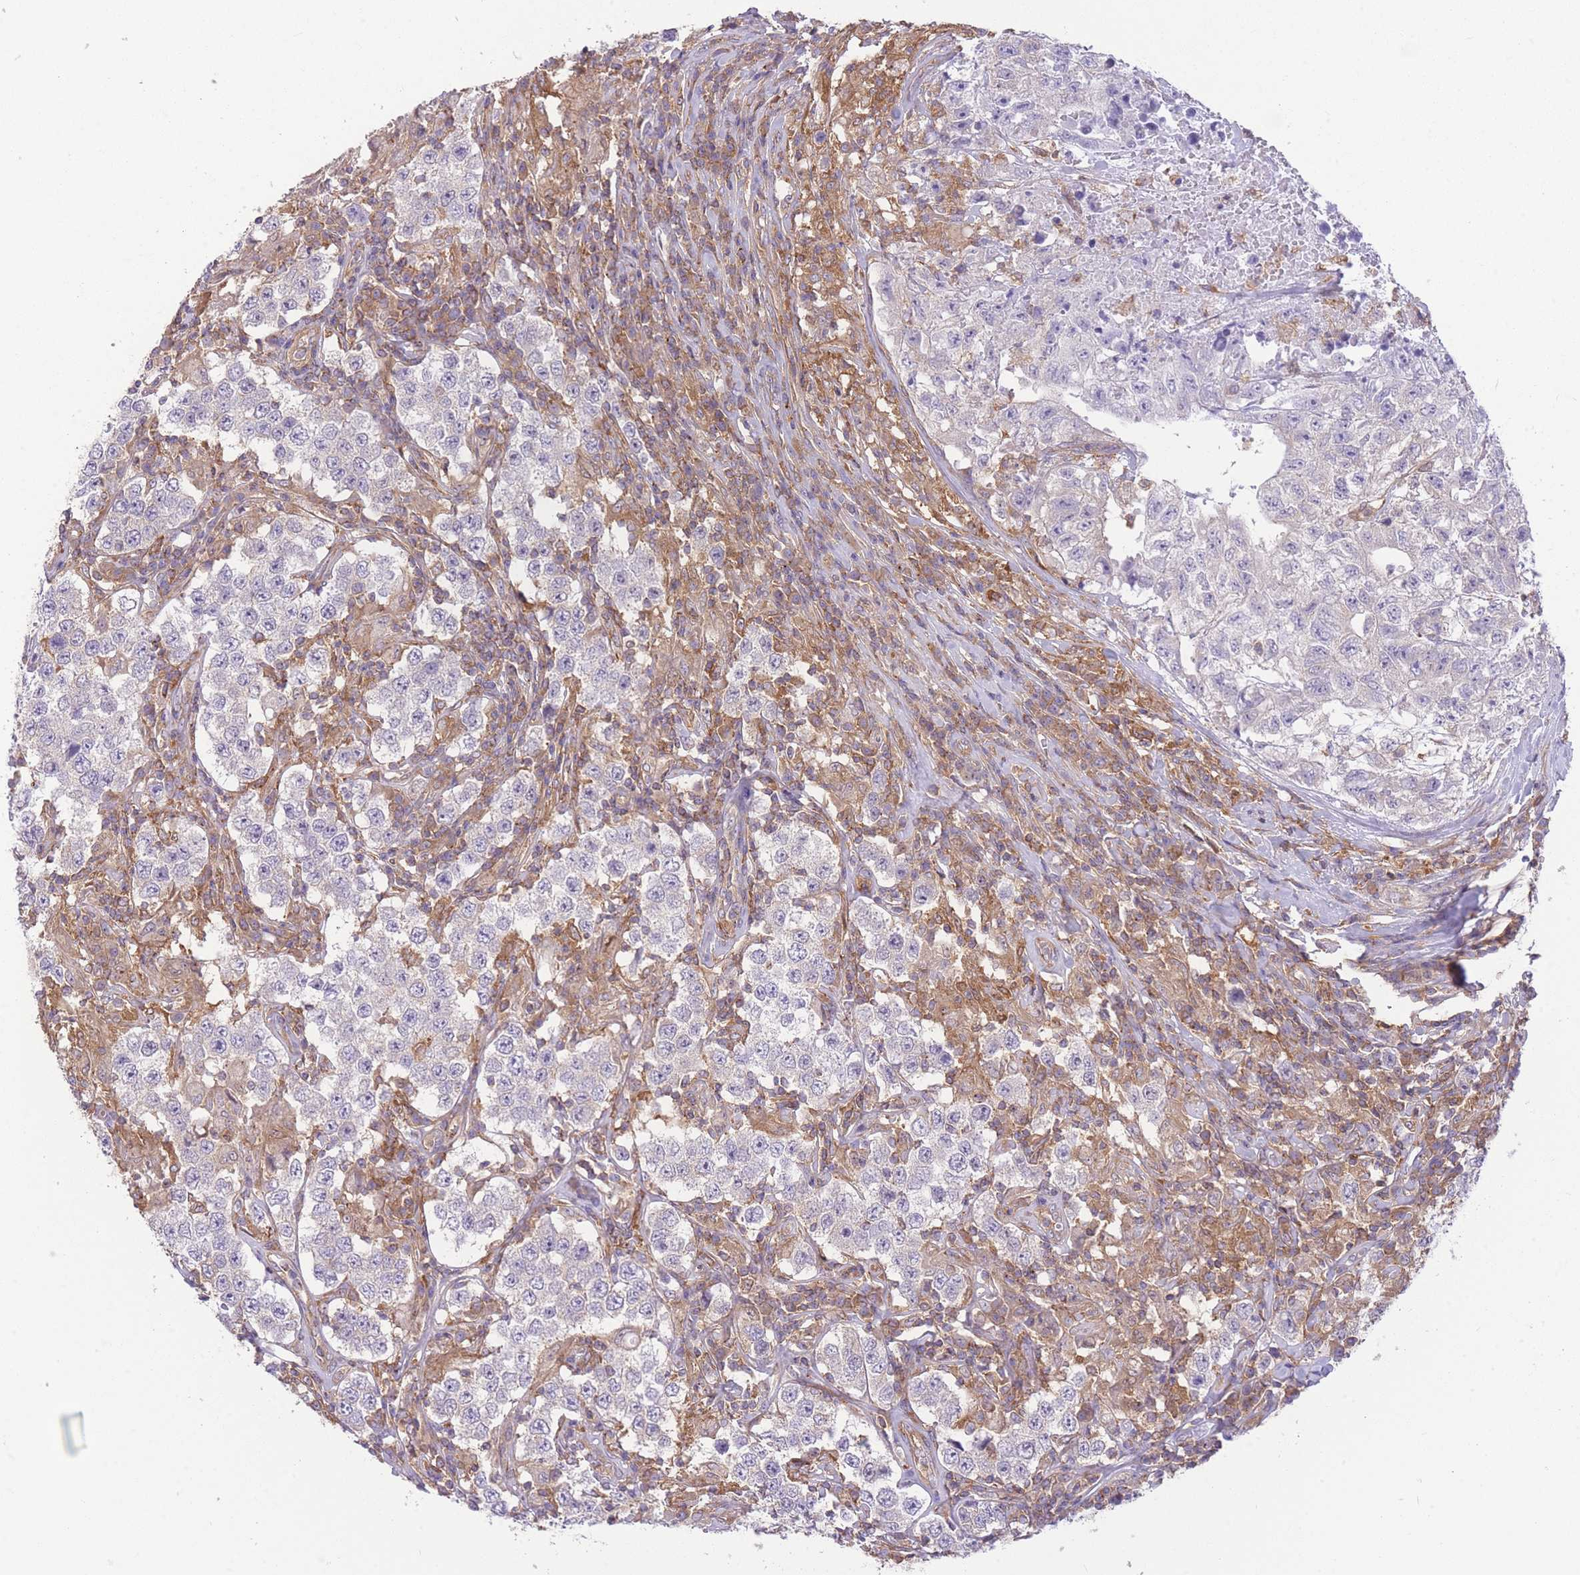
{"staining": {"intensity": "negative", "quantity": "none", "location": "none"}, "tissue": "testis cancer", "cell_type": "Tumor cells", "image_type": "cancer", "snomed": [{"axis": "morphology", "description": "Seminoma, NOS"}, {"axis": "morphology", "description": "Carcinoma, Embryonal, NOS"}, {"axis": "topography", "description": "Testis"}], "caption": "This is an immunohistochemistry image of human embryonal carcinoma (testis). There is no staining in tumor cells.", "gene": "PRKAR1A", "patient": {"sex": "male", "age": 41}}